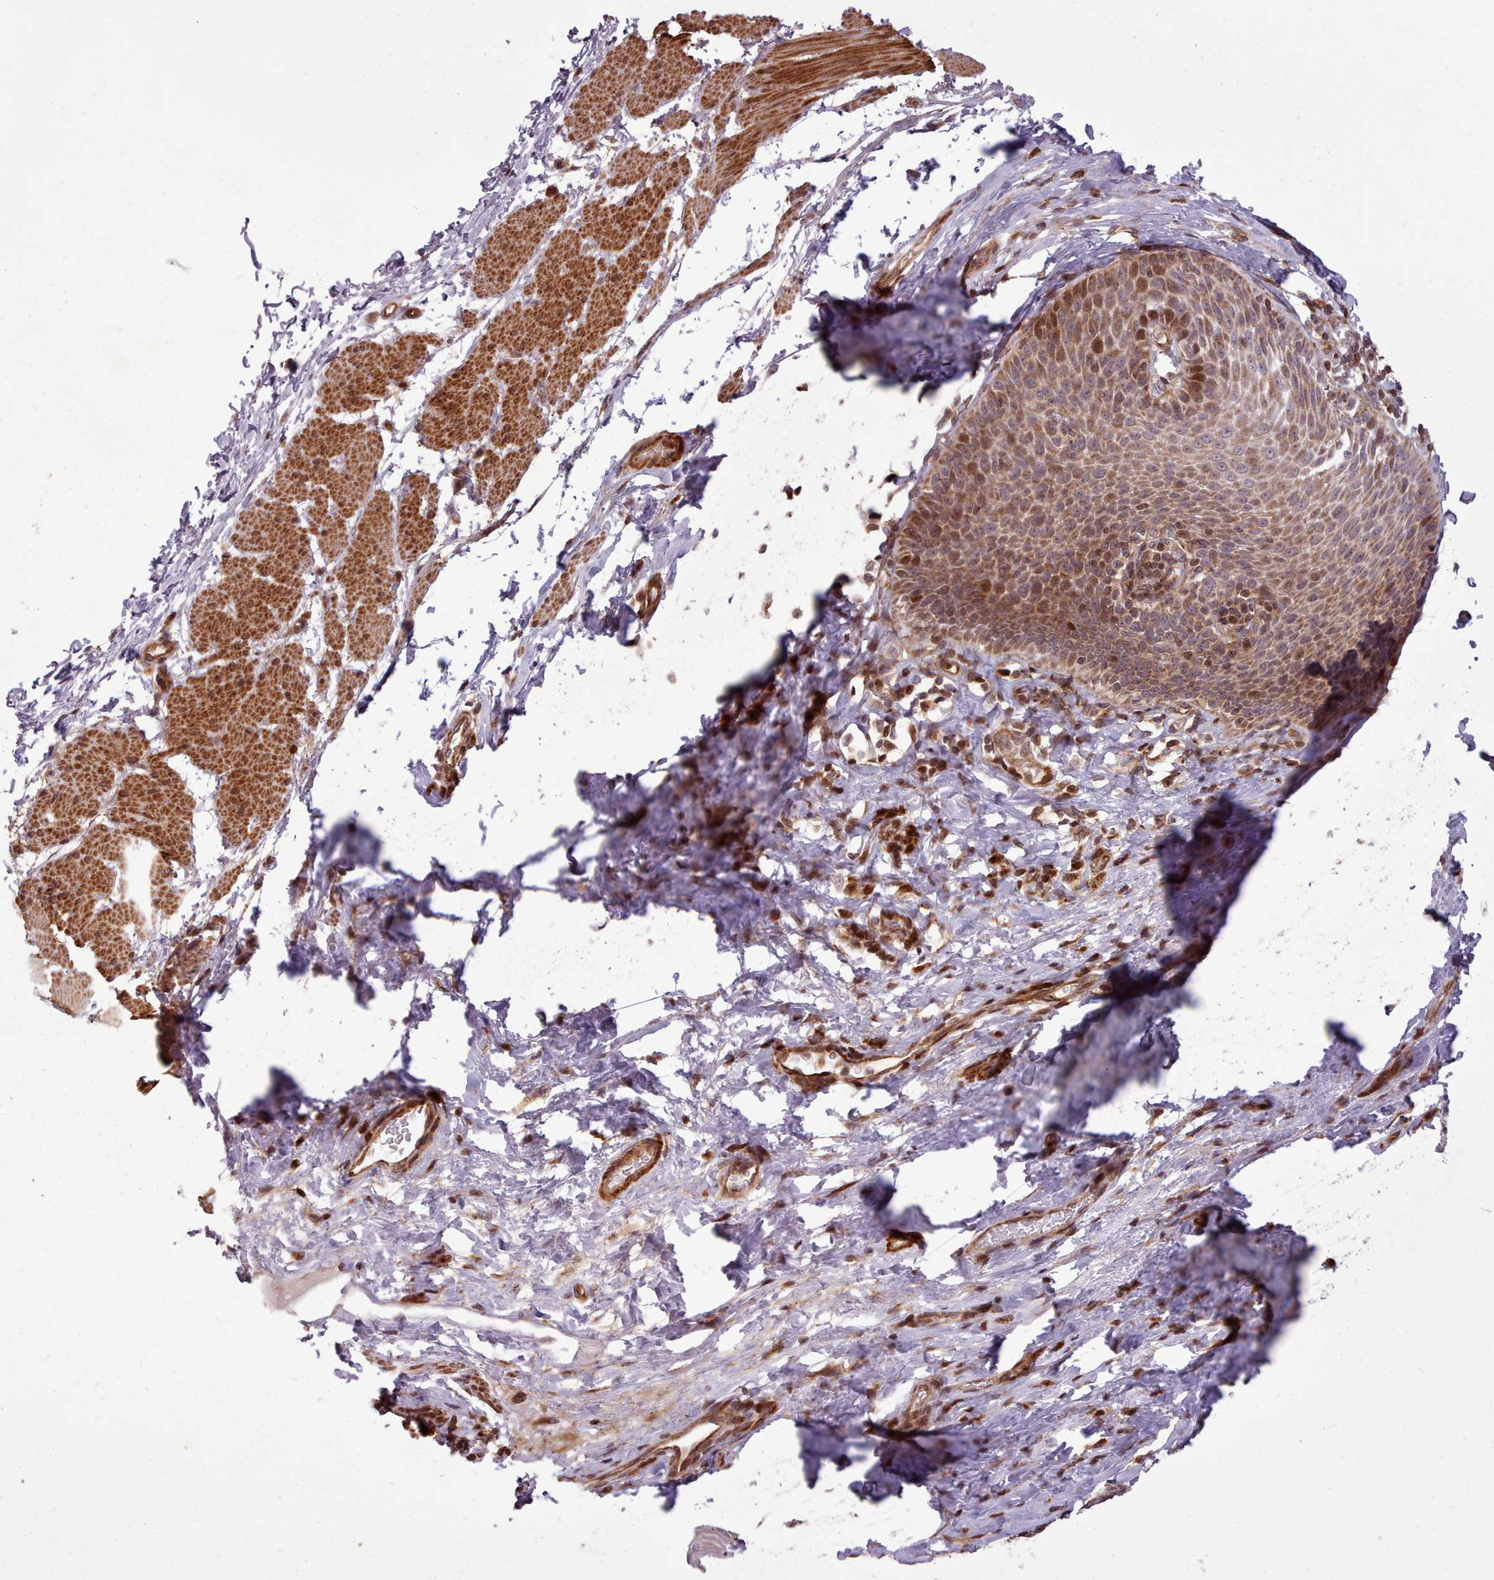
{"staining": {"intensity": "moderate", "quantity": ">75%", "location": "cytoplasmic/membranous,nuclear"}, "tissue": "esophagus", "cell_type": "Squamous epithelial cells", "image_type": "normal", "snomed": [{"axis": "morphology", "description": "Normal tissue, NOS"}, {"axis": "topography", "description": "Esophagus"}], "caption": "This photomicrograph shows IHC staining of unremarkable esophagus, with medium moderate cytoplasmic/membranous,nuclear expression in approximately >75% of squamous epithelial cells.", "gene": "NLRP7", "patient": {"sex": "female", "age": 61}}